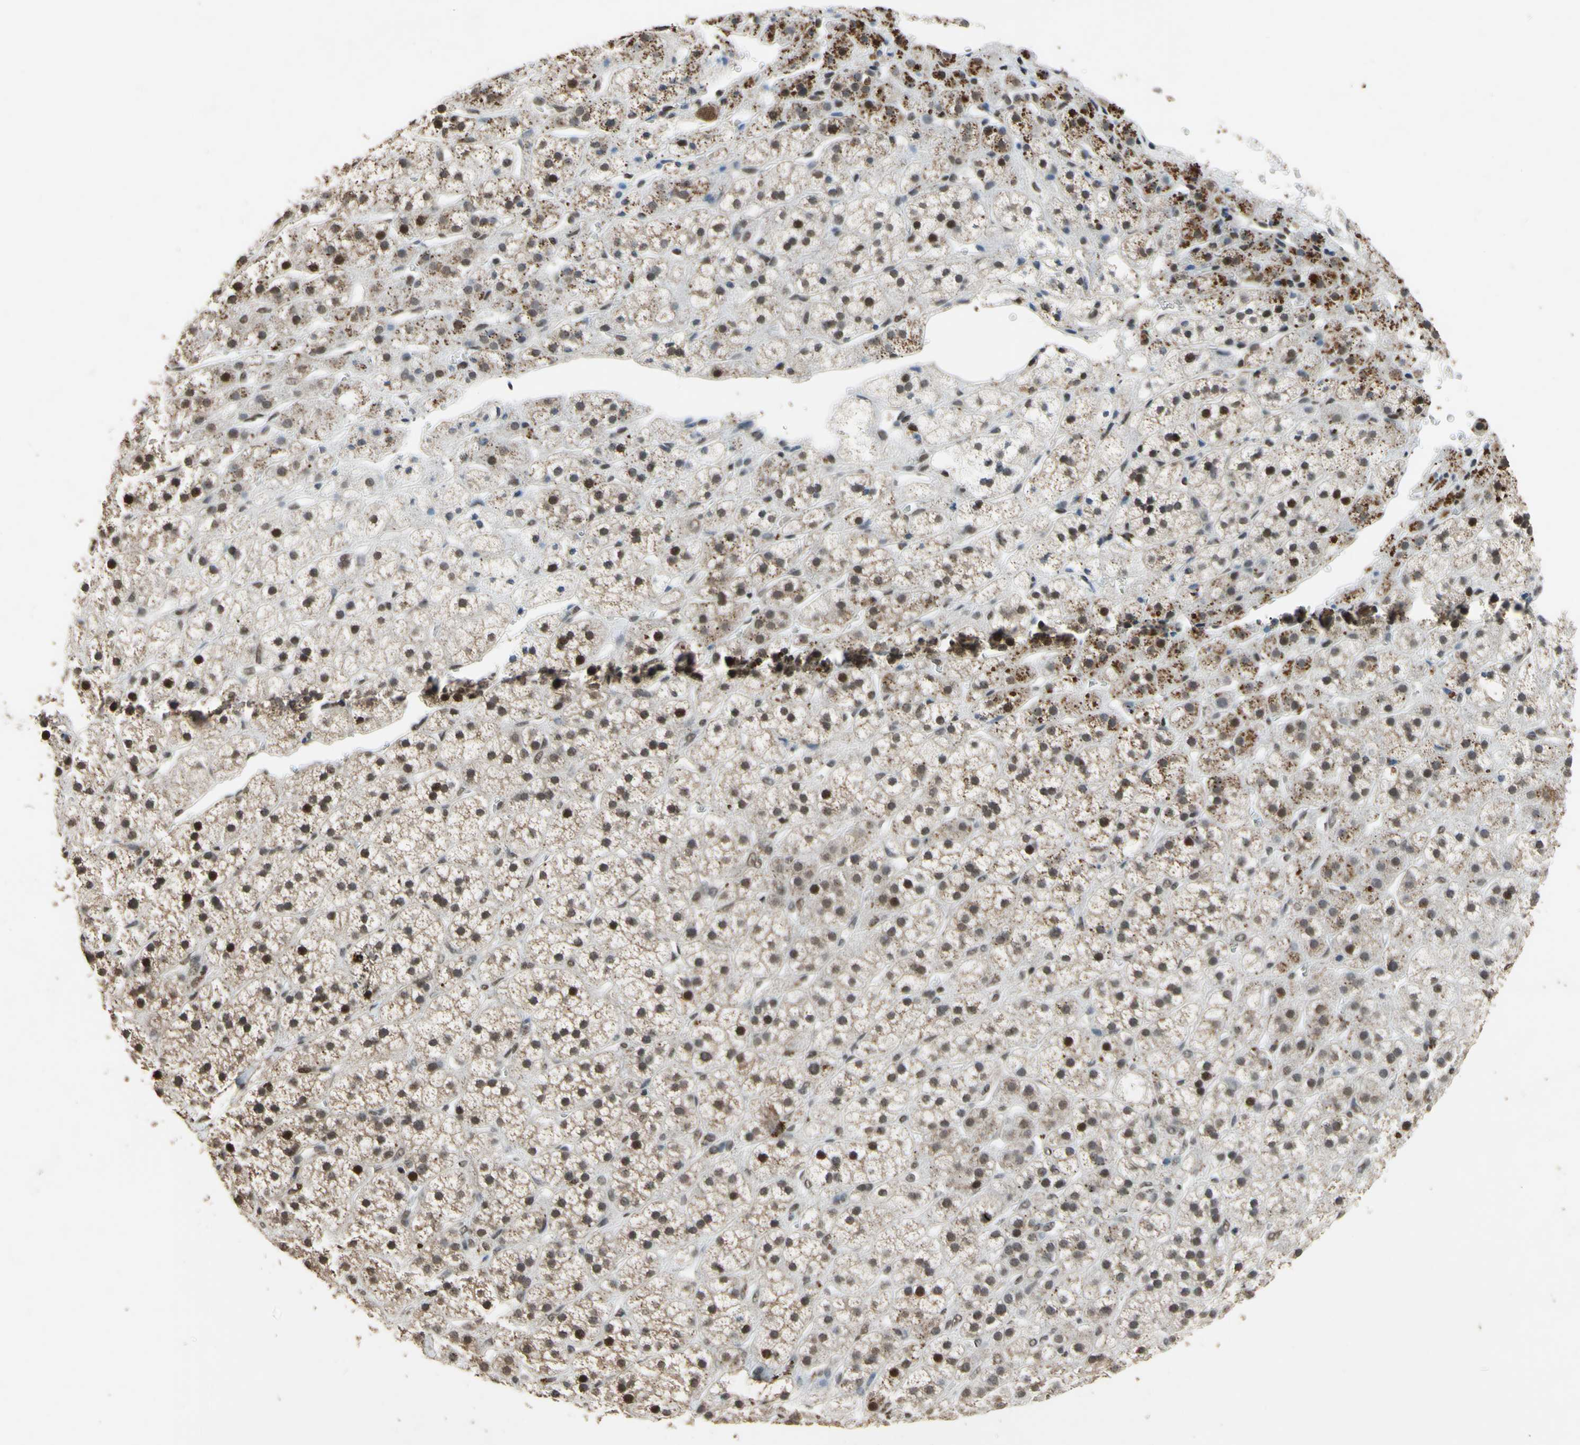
{"staining": {"intensity": "strong", "quantity": ">75%", "location": "cytoplasmic/membranous,nuclear"}, "tissue": "adrenal gland", "cell_type": "Glandular cells", "image_type": "normal", "snomed": [{"axis": "morphology", "description": "Normal tissue, NOS"}, {"axis": "topography", "description": "Adrenal gland"}], "caption": "A histopathology image showing strong cytoplasmic/membranous,nuclear positivity in about >75% of glandular cells in normal adrenal gland, as visualized by brown immunohistochemical staining.", "gene": "ZNF174", "patient": {"sex": "male", "age": 56}}